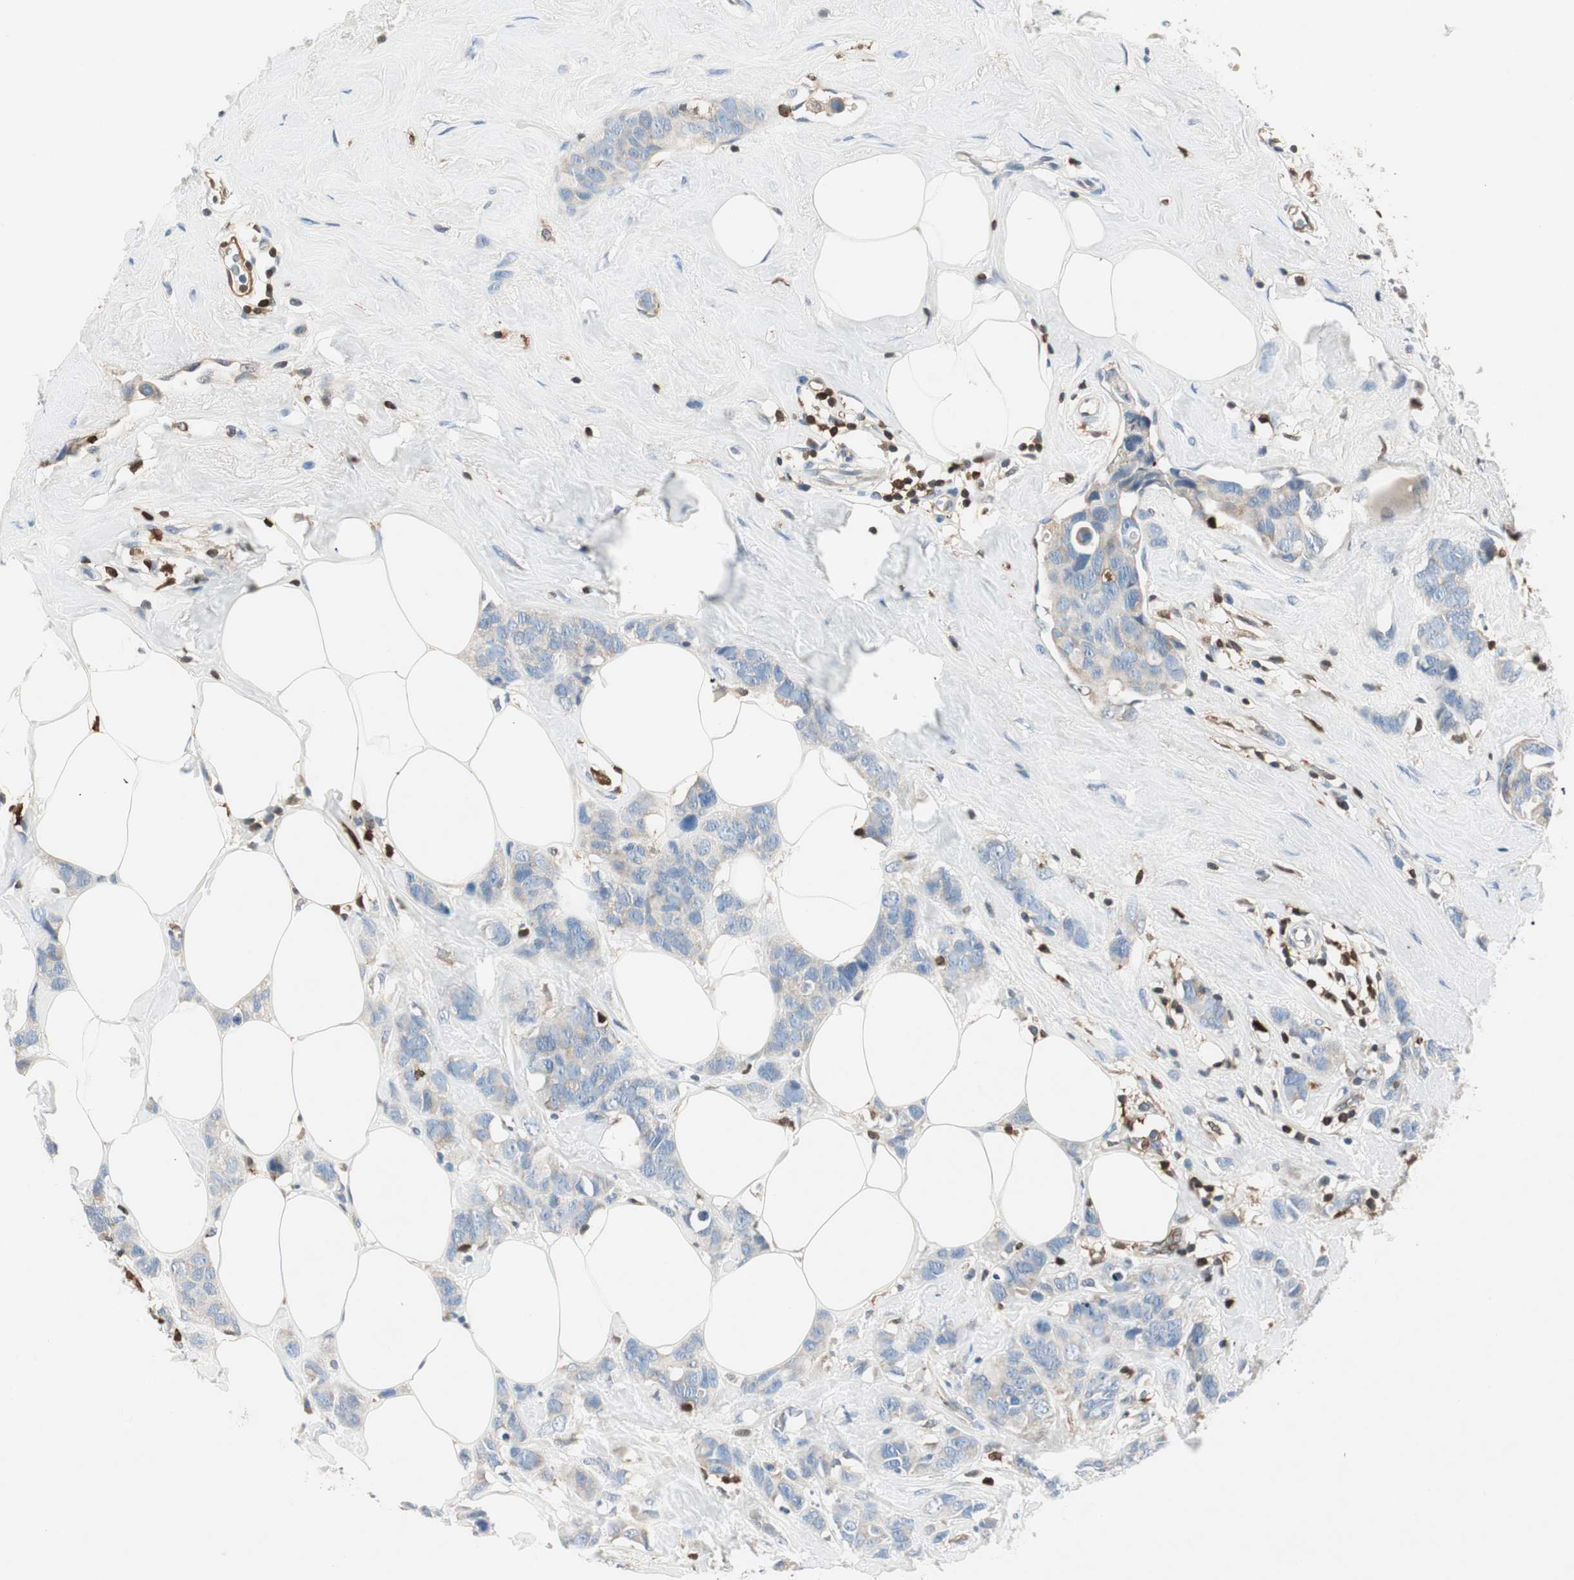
{"staining": {"intensity": "weak", "quantity": "<25%", "location": "cytoplasmic/membranous"}, "tissue": "breast cancer", "cell_type": "Tumor cells", "image_type": "cancer", "snomed": [{"axis": "morphology", "description": "Normal tissue, NOS"}, {"axis": "morphology", "description": "Duct carcinoma"}, {"axis": "topography", "description": "Breast"}], "caption": "Immunohistochemistry image of neoplastic tissue: human breast invasive ductal carcinoma stained with DAB (3,3'-diaminobenzidine) exhibits no significant protein positivity in tumor cells. The staining is performed using DAB (3,3'-diaminobenzidine) brown chromogen with nuclei counter-stained in using hematoxylin.", "gene": "COTL1", "patient": {"sex": "female", "age": 50}}